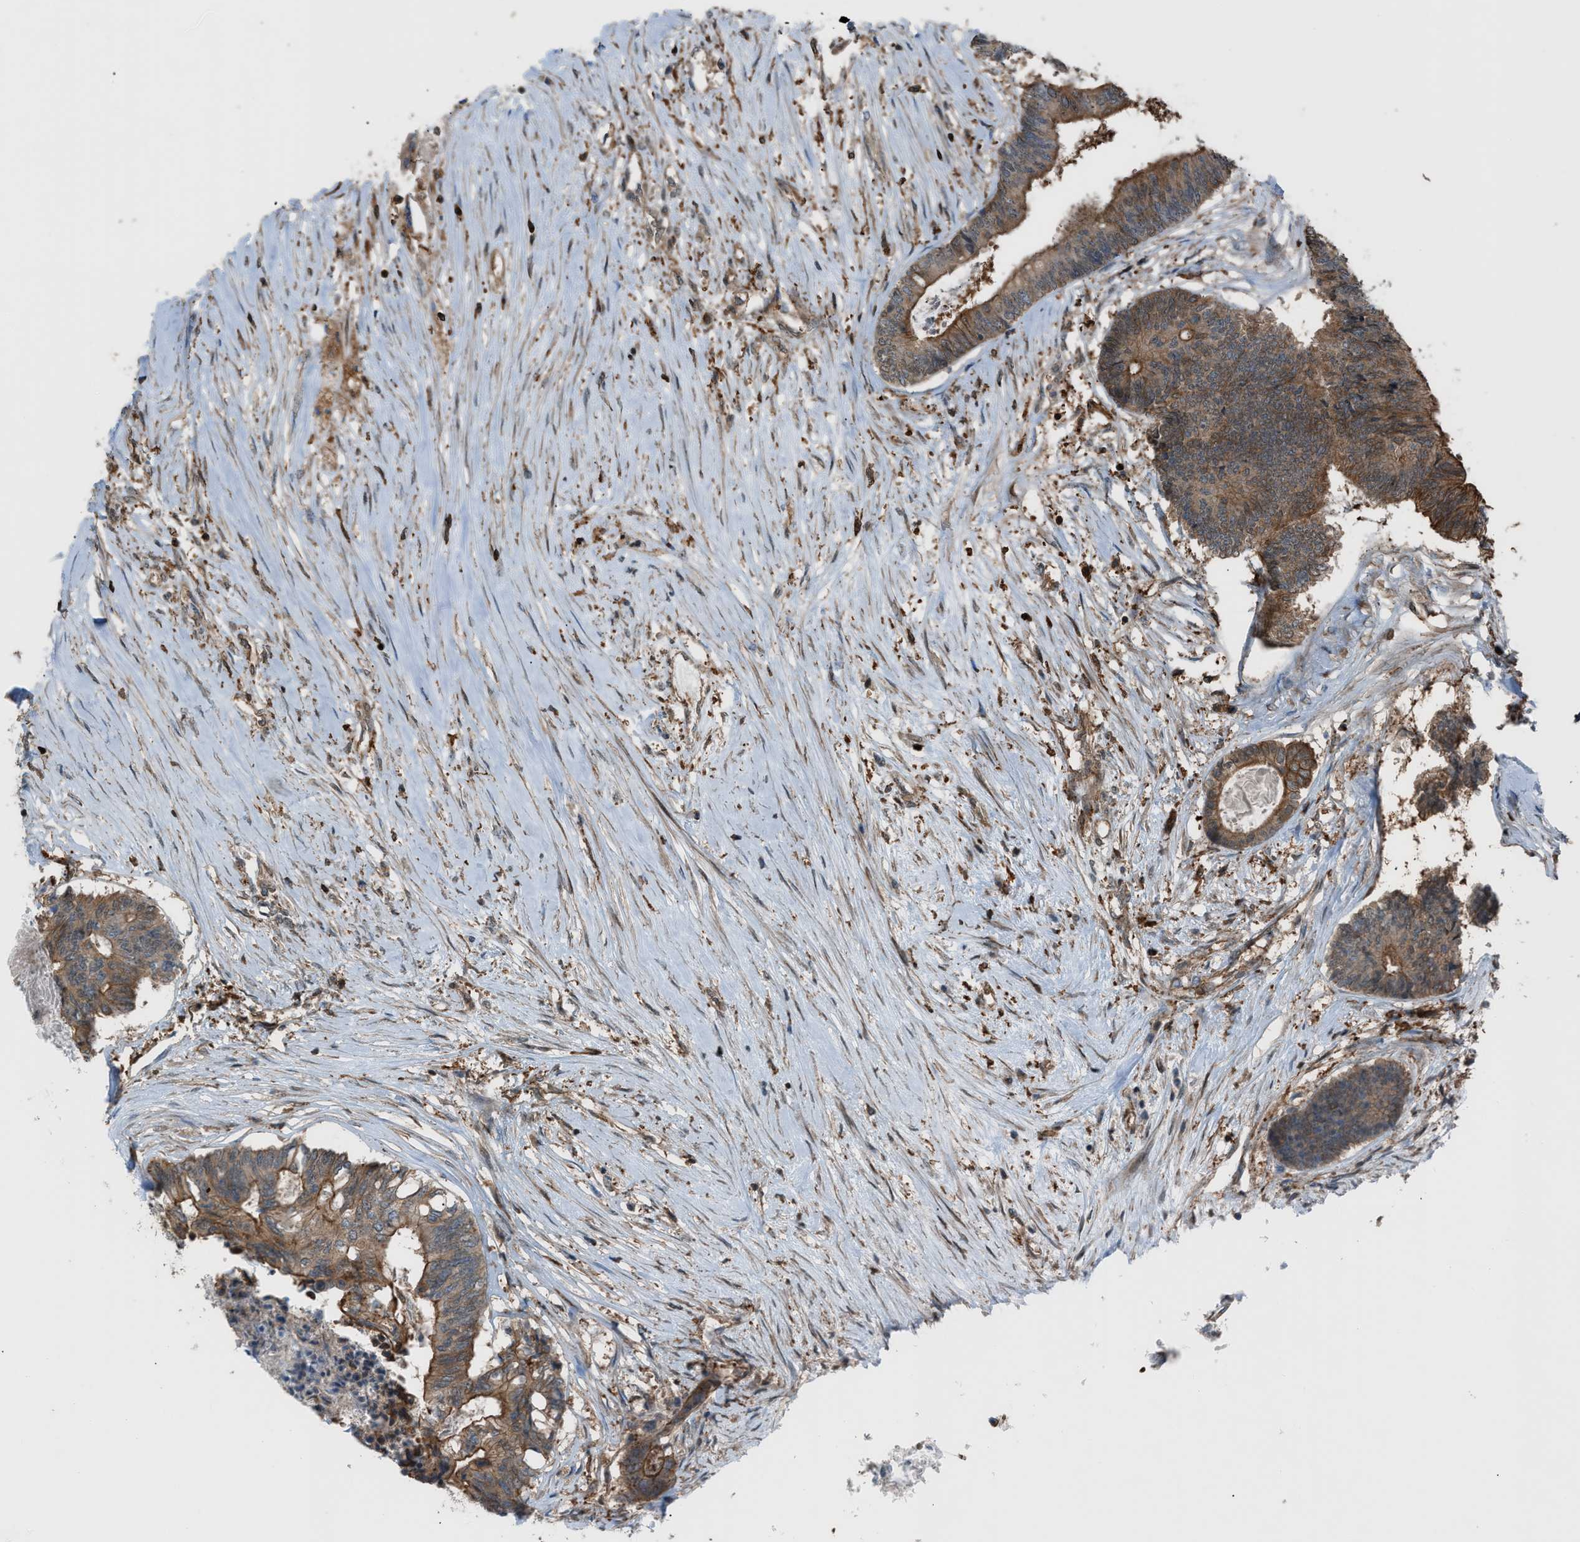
{"staining": {"intensity": "moderate", "quantity": ">75%", "location": "cytoplasmic/membranous"}, "tissue": "colorectal cancer", "cell_type": "Tumor cells", "image_type": "cancer", "snomed": [{"axis": "morphology", "description": "Adenocarcinoma, NOS"}, {"axis": "topography", "description": "Rectum"}], "caption": "Colorectal cancer (adenocarcinoma) stained with DAB immunohistochemistry (IHC) demonstrates medium levels of moderate cytoplasmic/membranous staining in about >75% of tumor cells.", "gene": "DYRK1A", "patient": {"sex": "male", "age": 63}}